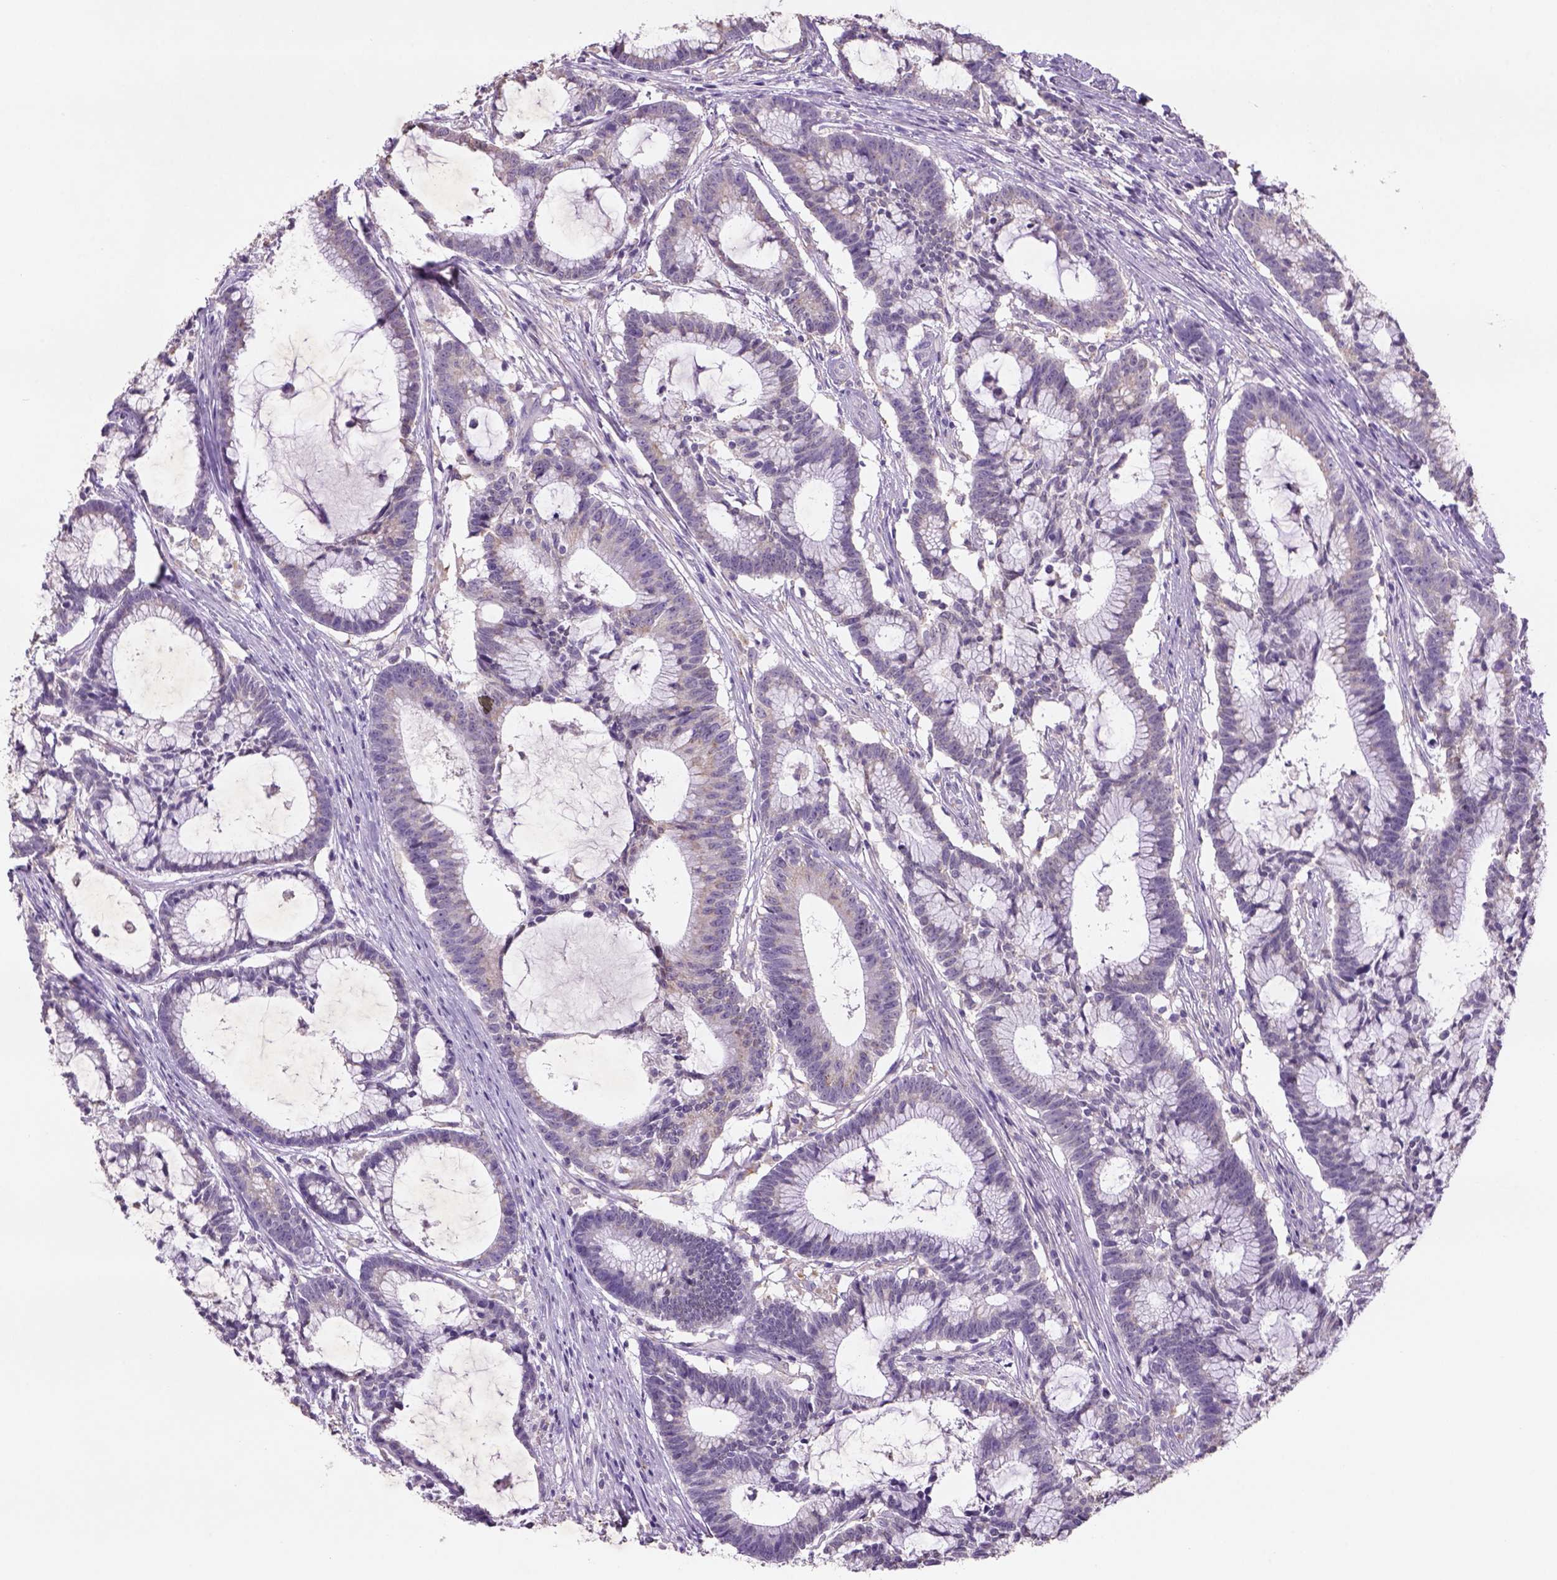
{"staining": {"intensity": "weak", "quantity": "<25%", "location": "cytoplasmic/membranous"}, "tissue": "colorectal cancer", "cell_type": "Tumor cells", "image_type": "cancer", "snomed": [{"axis": "morphology", "description": "Adenocarcinoma, NOS"}, {"axis": "topography", "description": "Colon"}], "caption": "Human colorectal cancer (adenocarcinoma) stained for a protein using IHC reveals no expression in tumor cells.", "gene": "NAALAD2", "patient": {"sex": "female", "age": 78}}